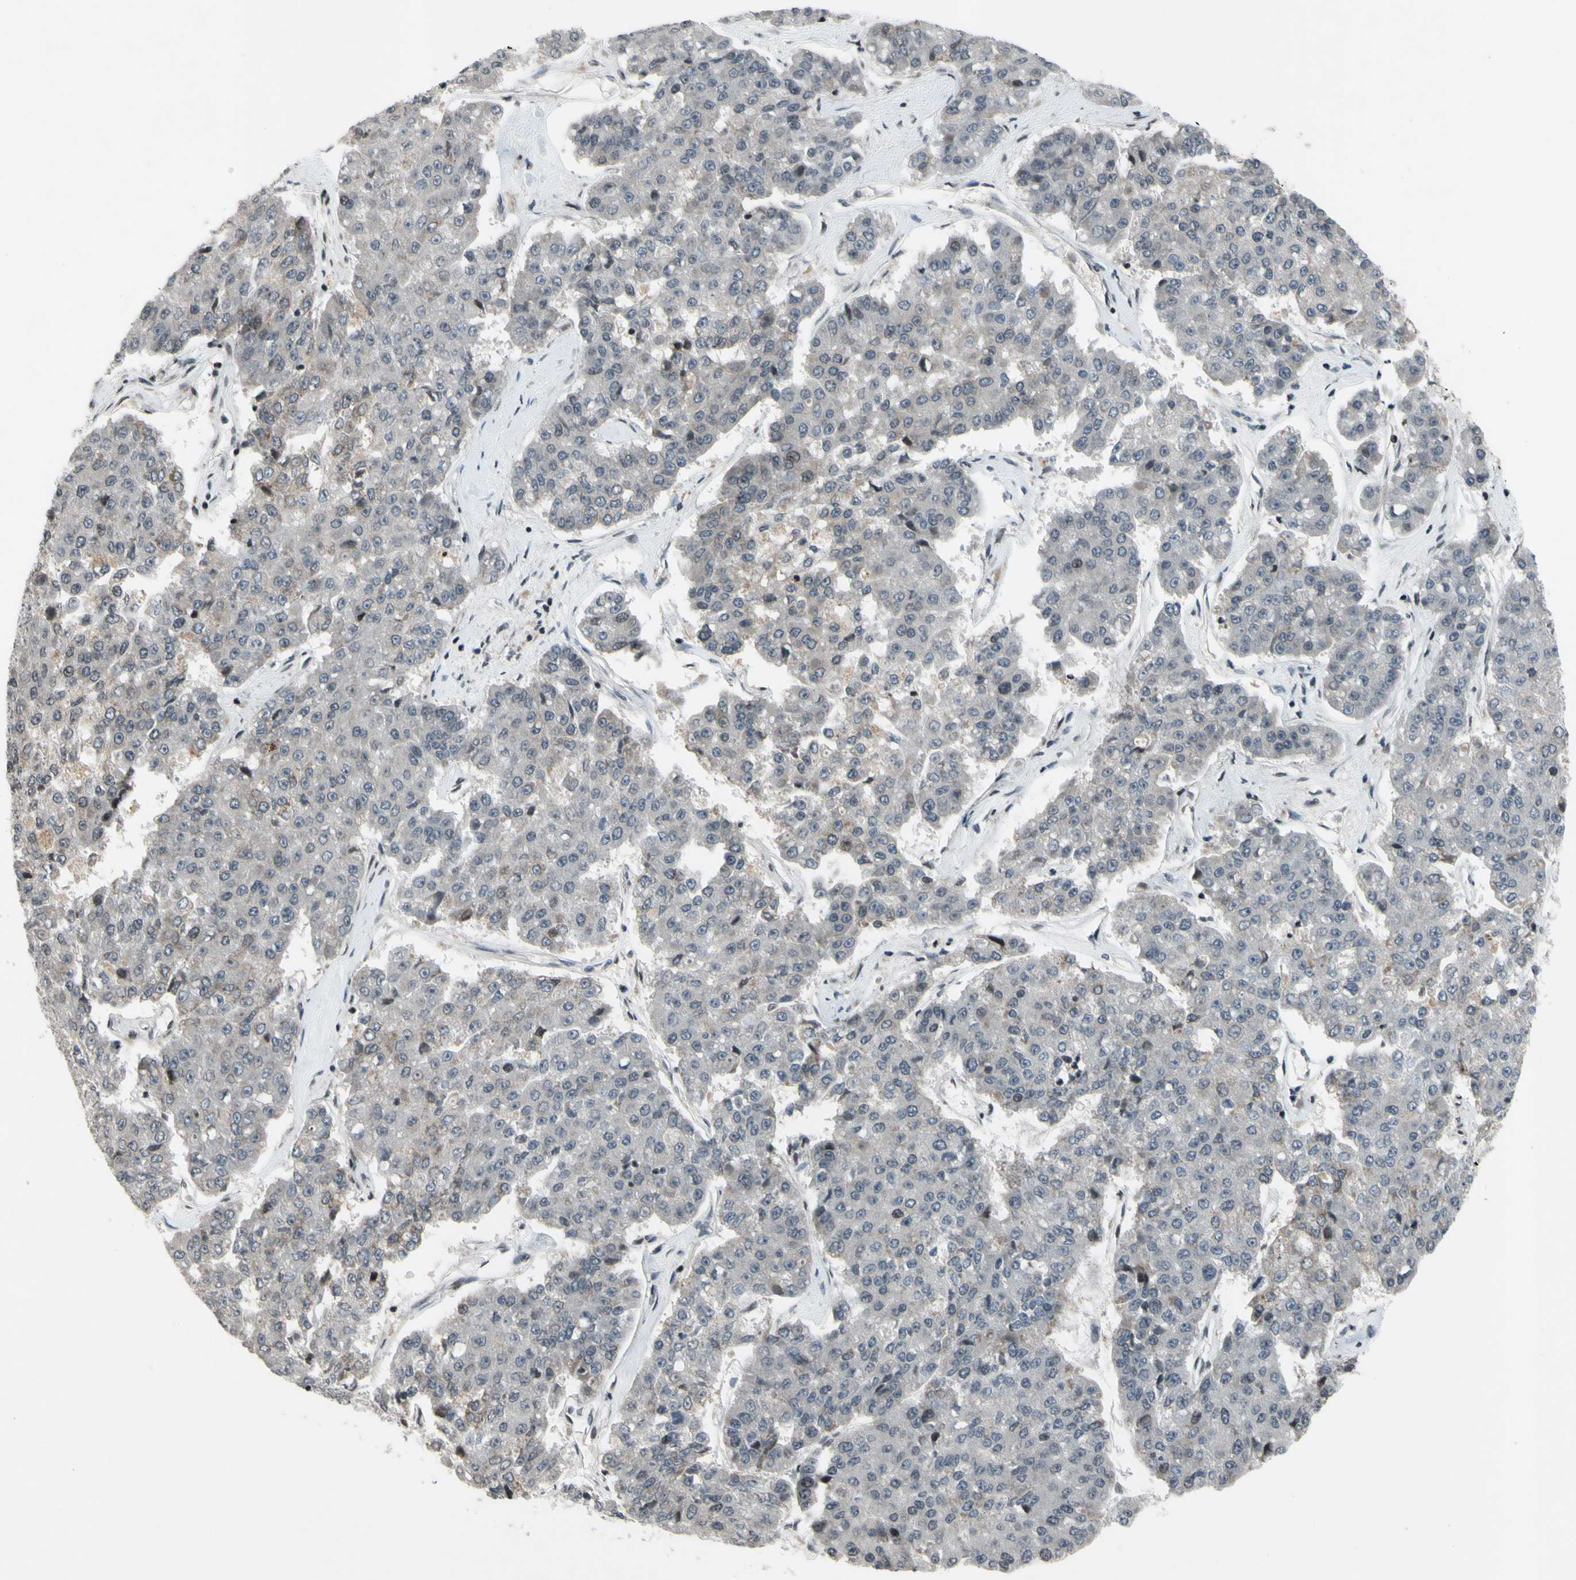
{"staining": {"intensity": "negative", "quantity": "none", "location": "none"}, "tissue": "pancreatic cancer", "cell_type": "Tumor cells", "image_type": "cancer", "snomed": [{"axis": "morphology", "description": "Adenocarcinoma, NOS"}, {"axis": "topography", "description": "Pancreas"}], "caption": "This is an immunohistochemistry (IHC) photomicrograph of pancreatic cancer (adenocarcinoma). There is no staining in tumor cells.", "gene": "XPO1", "patient": {"sex": "male", "age": 50}}